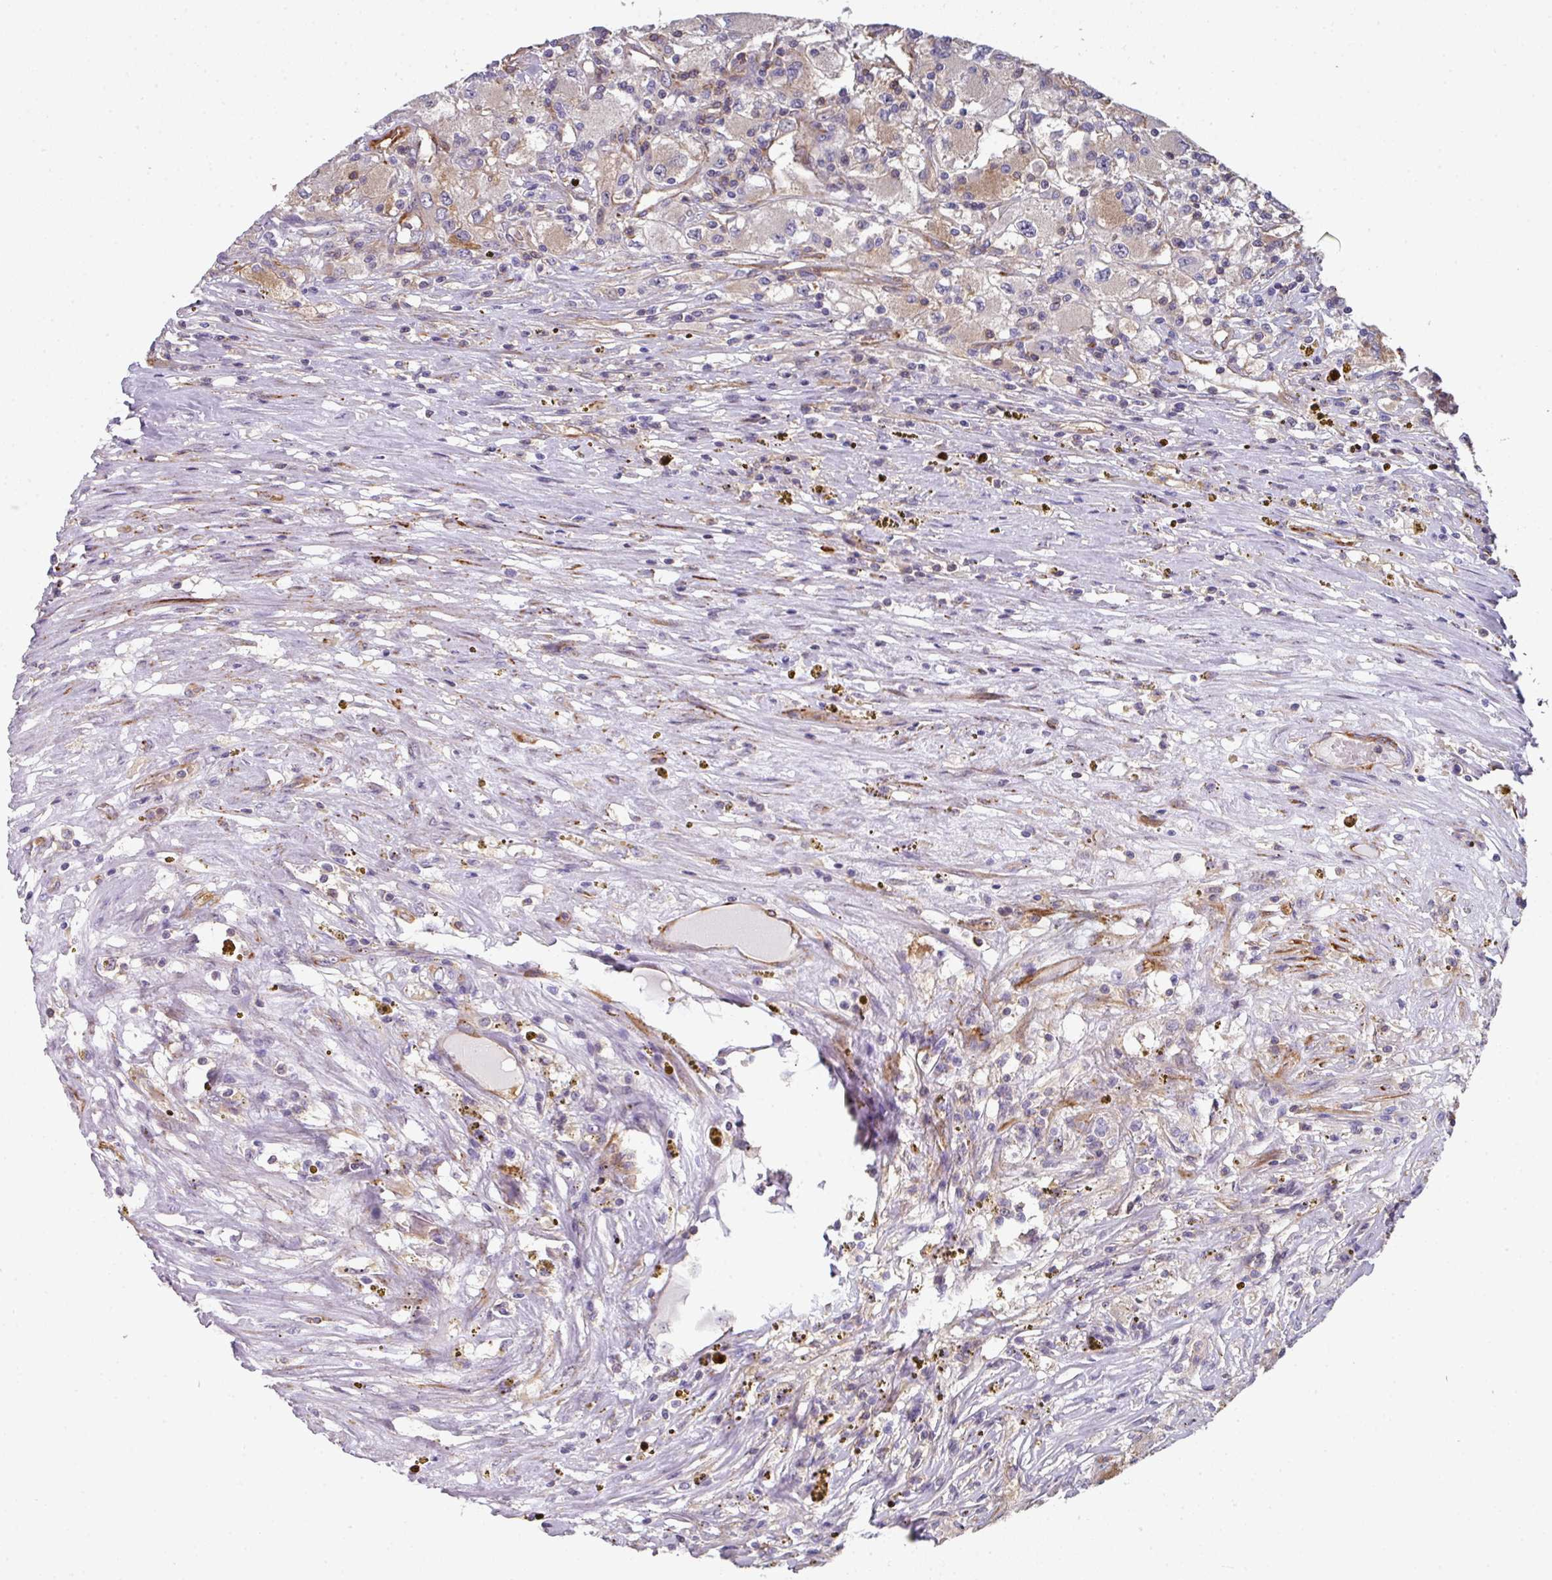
{"staining": {"intensity": "weak", "quantity": "<25%", "location": "cytoplasmic/membranous"}, "tissue": "renal cancer", "cell_type": "Tumor cells", "image_type": "cancer", "snomed": [{"axis": "morphology", "description": "Adenocarcinoma, NOS"}, {"axis": "topography", "description": "Kidney"}], "caption": "This is an immunohistochemistry (IHC) micrograph of human adenocarcinoma (renal). There is no staining in tumor cells.", "gene": "BEND5", "patient": {"sex": "female", "age": 67}}